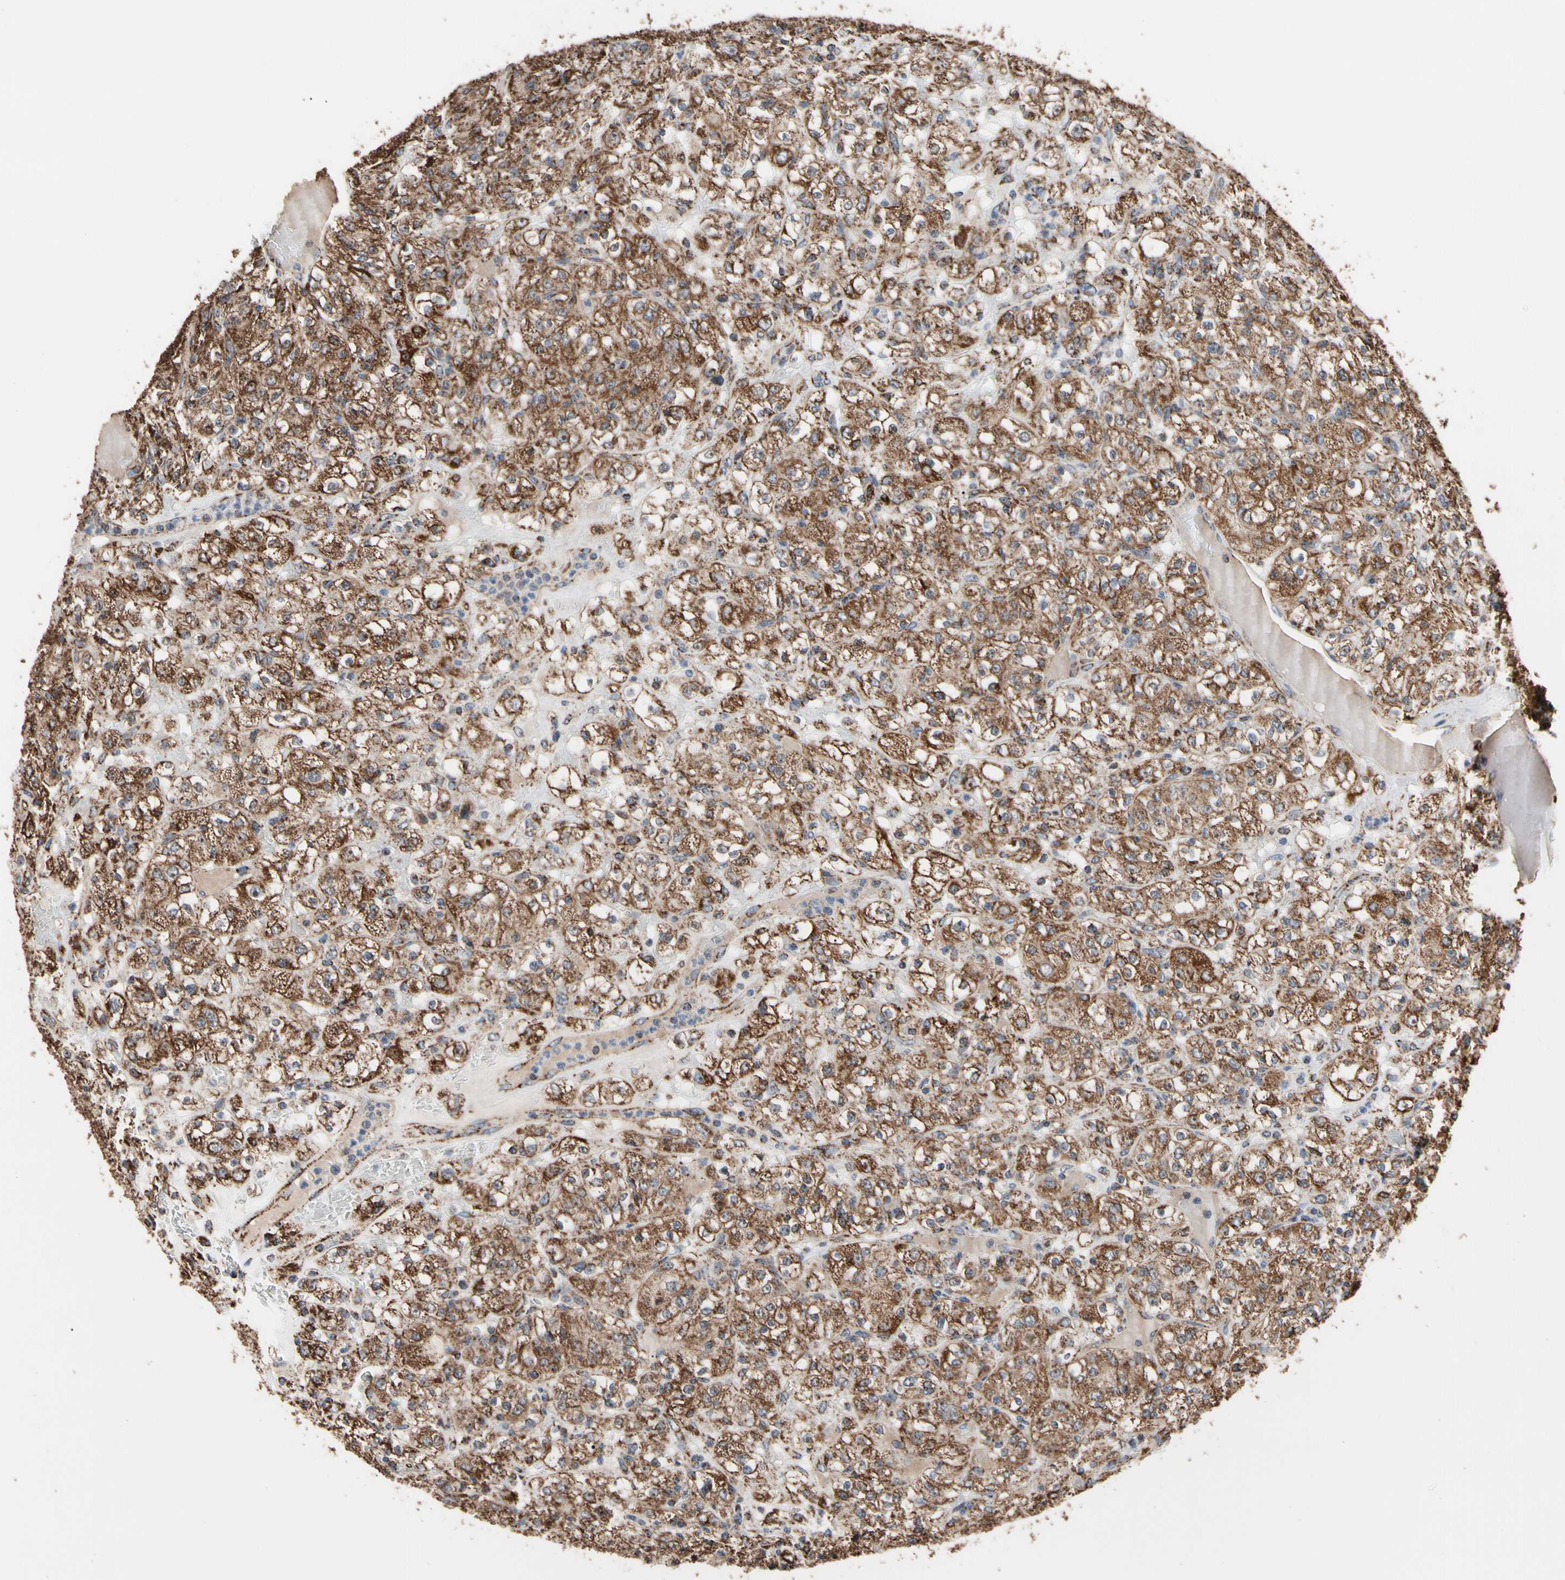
{"staining": {"intensity": "strong", "quantity": ">75%", "location": "cytoplasmic/membranous"}, "tissue": "renal cancer", "cell_type": "Tumor cells", "image_type": "cancer", "snomed": [{"axis": "morphology", "description": "Normal tissue, NOS"}, {"axis": "morphology", "description": "Adenocarcinoma, NOS"}, {"axis": "topography", "description": "Kidney"}], "caption": "A photomicrograph of renal adenocarcinoma stained for a protein exhibits strong cytoplasmic/membranous brown staining in tumor cells.", "gene": "FAM110B", "patient": {"sex": "female", "age": 72}}